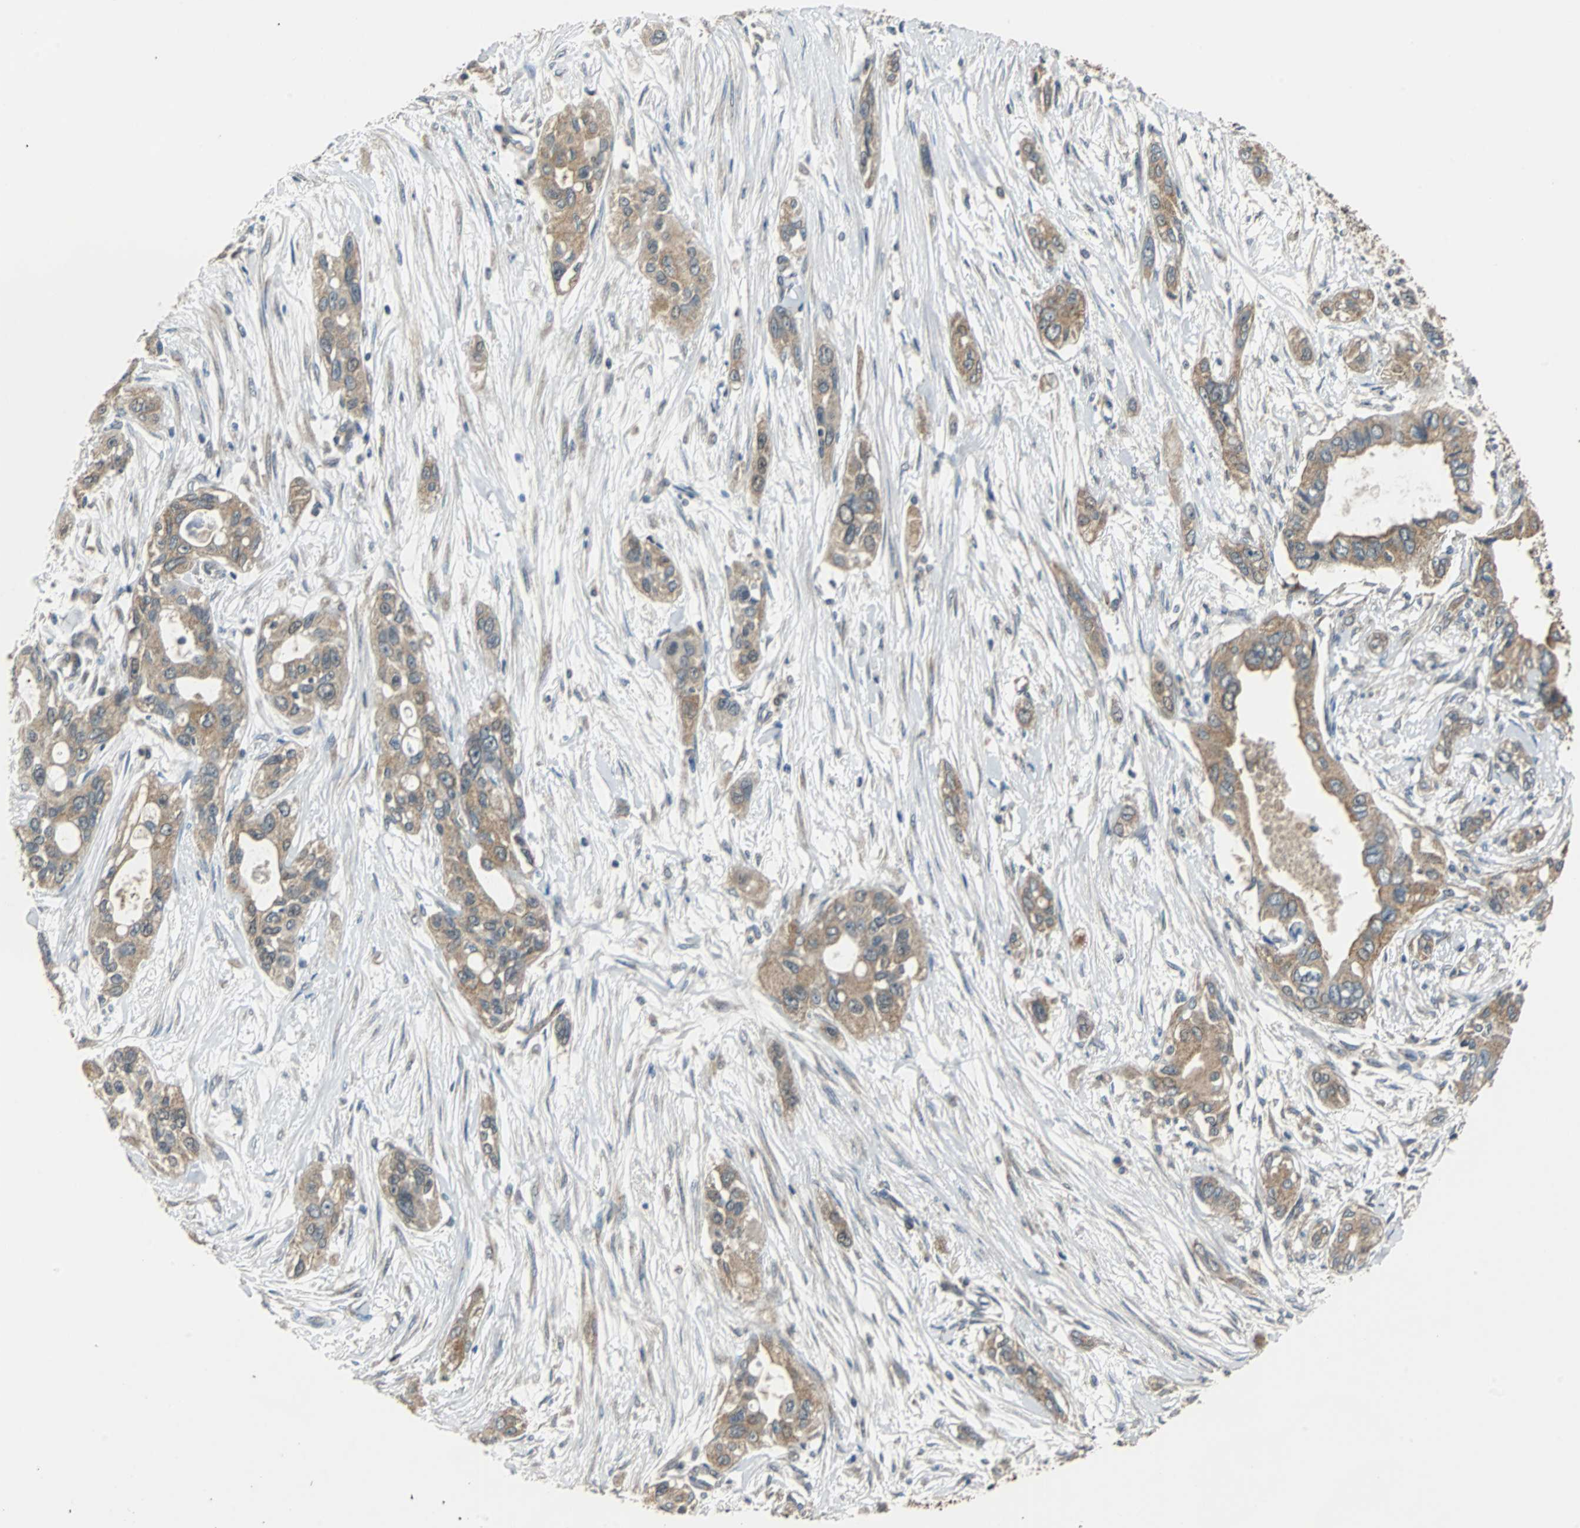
{"staining": {"intensity": "moderate", "quantity": ">75%", "location": "cytoplasmic/membranous"}, "tissue": "pancreatic cancer", "cell_type": "Tumor cells", "image_type": "cancer", "snomed": [{"axis": "morphology", "description": "Adenocarcinoma, NOS"}, {"axis": "topography", "description": "Pancreas"}], "caption": "About >75% of tumor cells in pancreatic cancer reveal moderate cytoplasmic/membranous protein positivity as visualized by brown immunohistochemical staining.", "gene": "VBP1", "patient": {"sex": "female", "age": 60}}